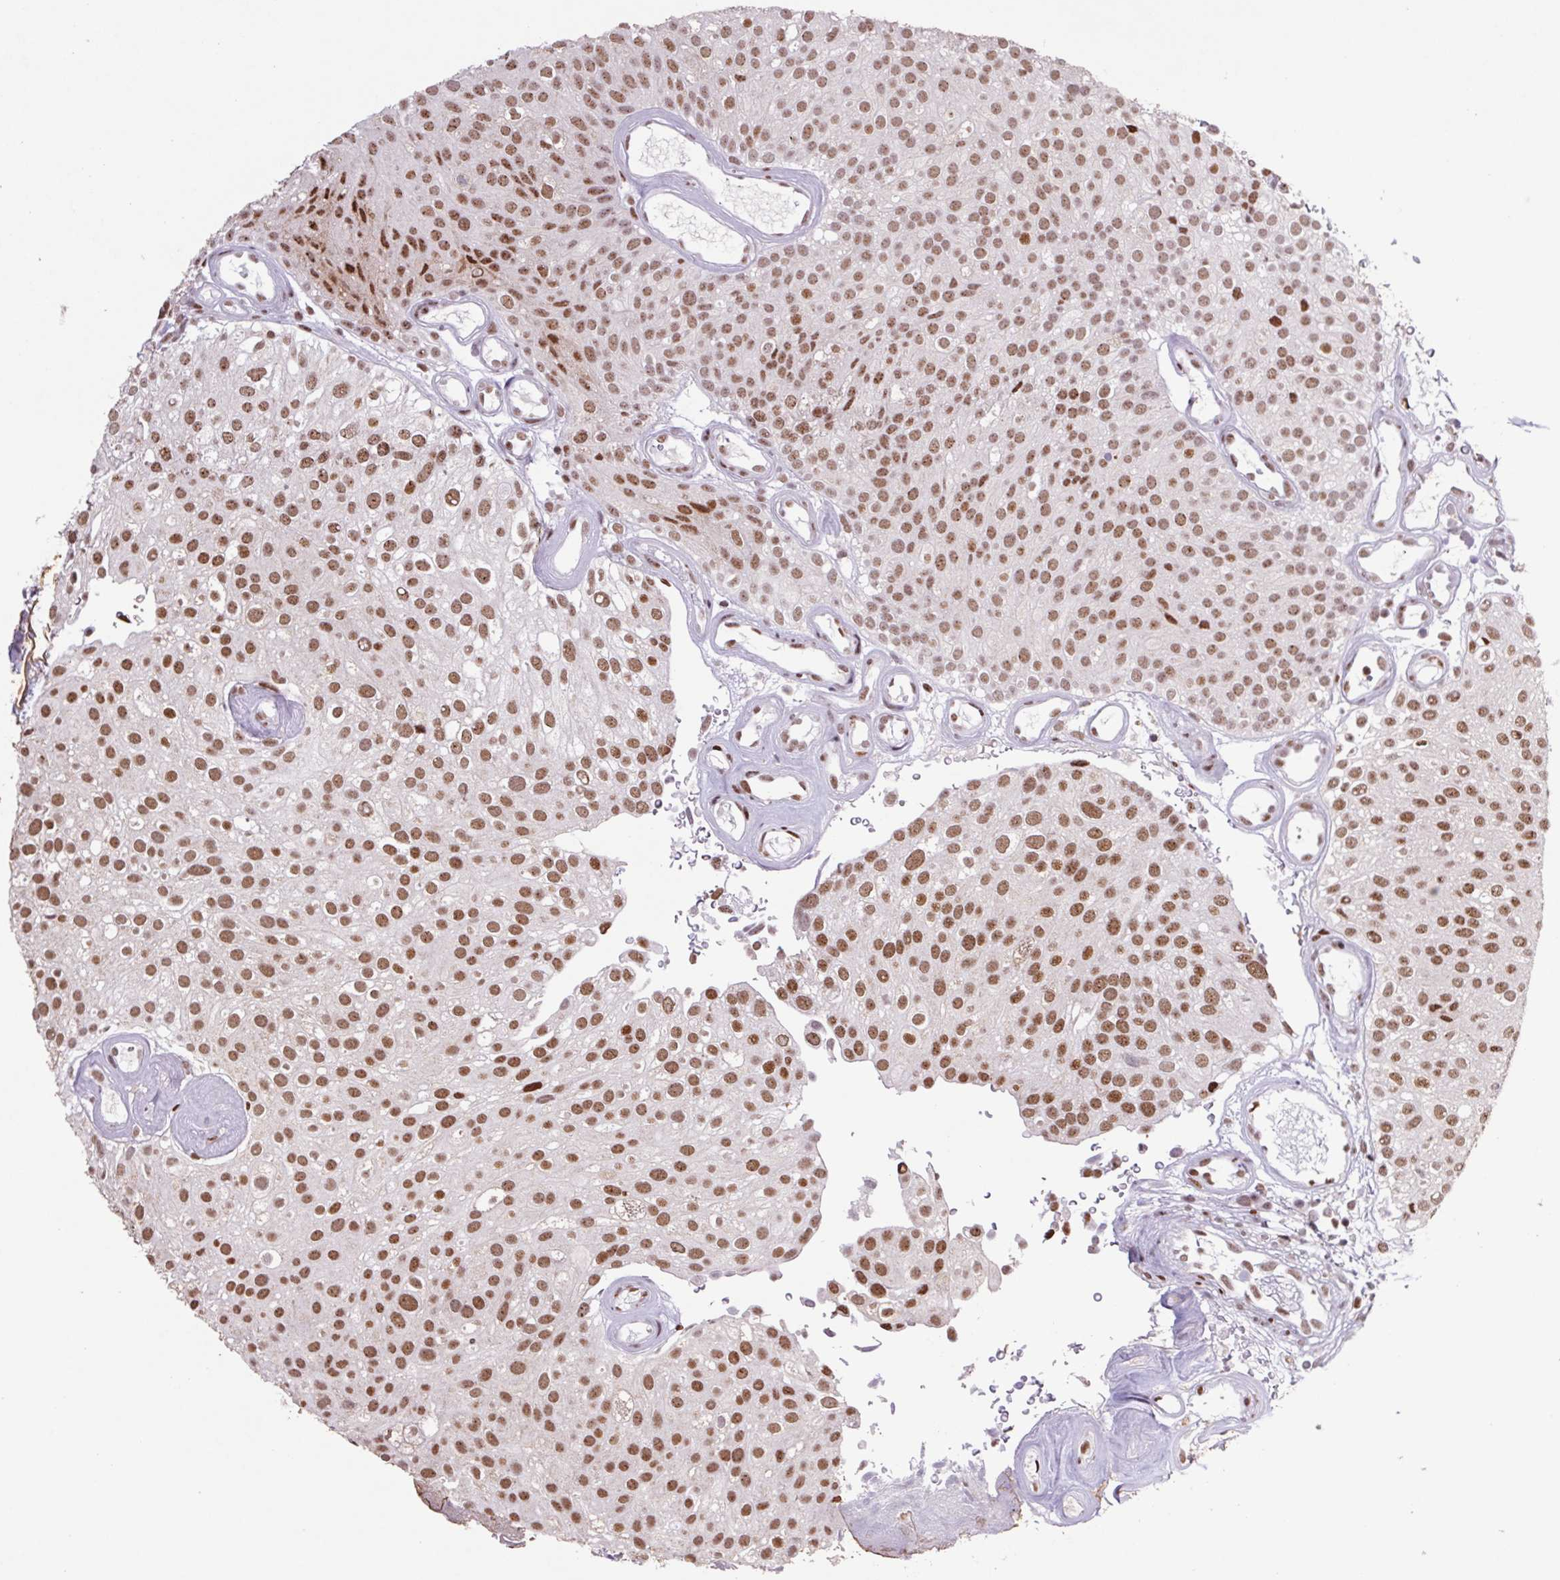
{"staining": {"intensity": "moderate", "quantity": ">75%", "location": "nuclear"}, "tissue": "urothelial cancer", "cell_type": "Tumor cells", "image_type": "cancer", "snomed": [{"axis": "morphology", "description": "Urothelial carcinoma, Low grade"}, {"axis": "topography", "description": "Urinary bladder"}], "caption": "An immunohistochemistry (IHC) histopathology image of tumor tissue is shown. Protein staining in brown shows moderate nuclear positivity in urothelial carcinoma (low-grade) within tumor cells.", "gene": "LDLRAD4", "patient": {"sex": "male", "age": 78}}